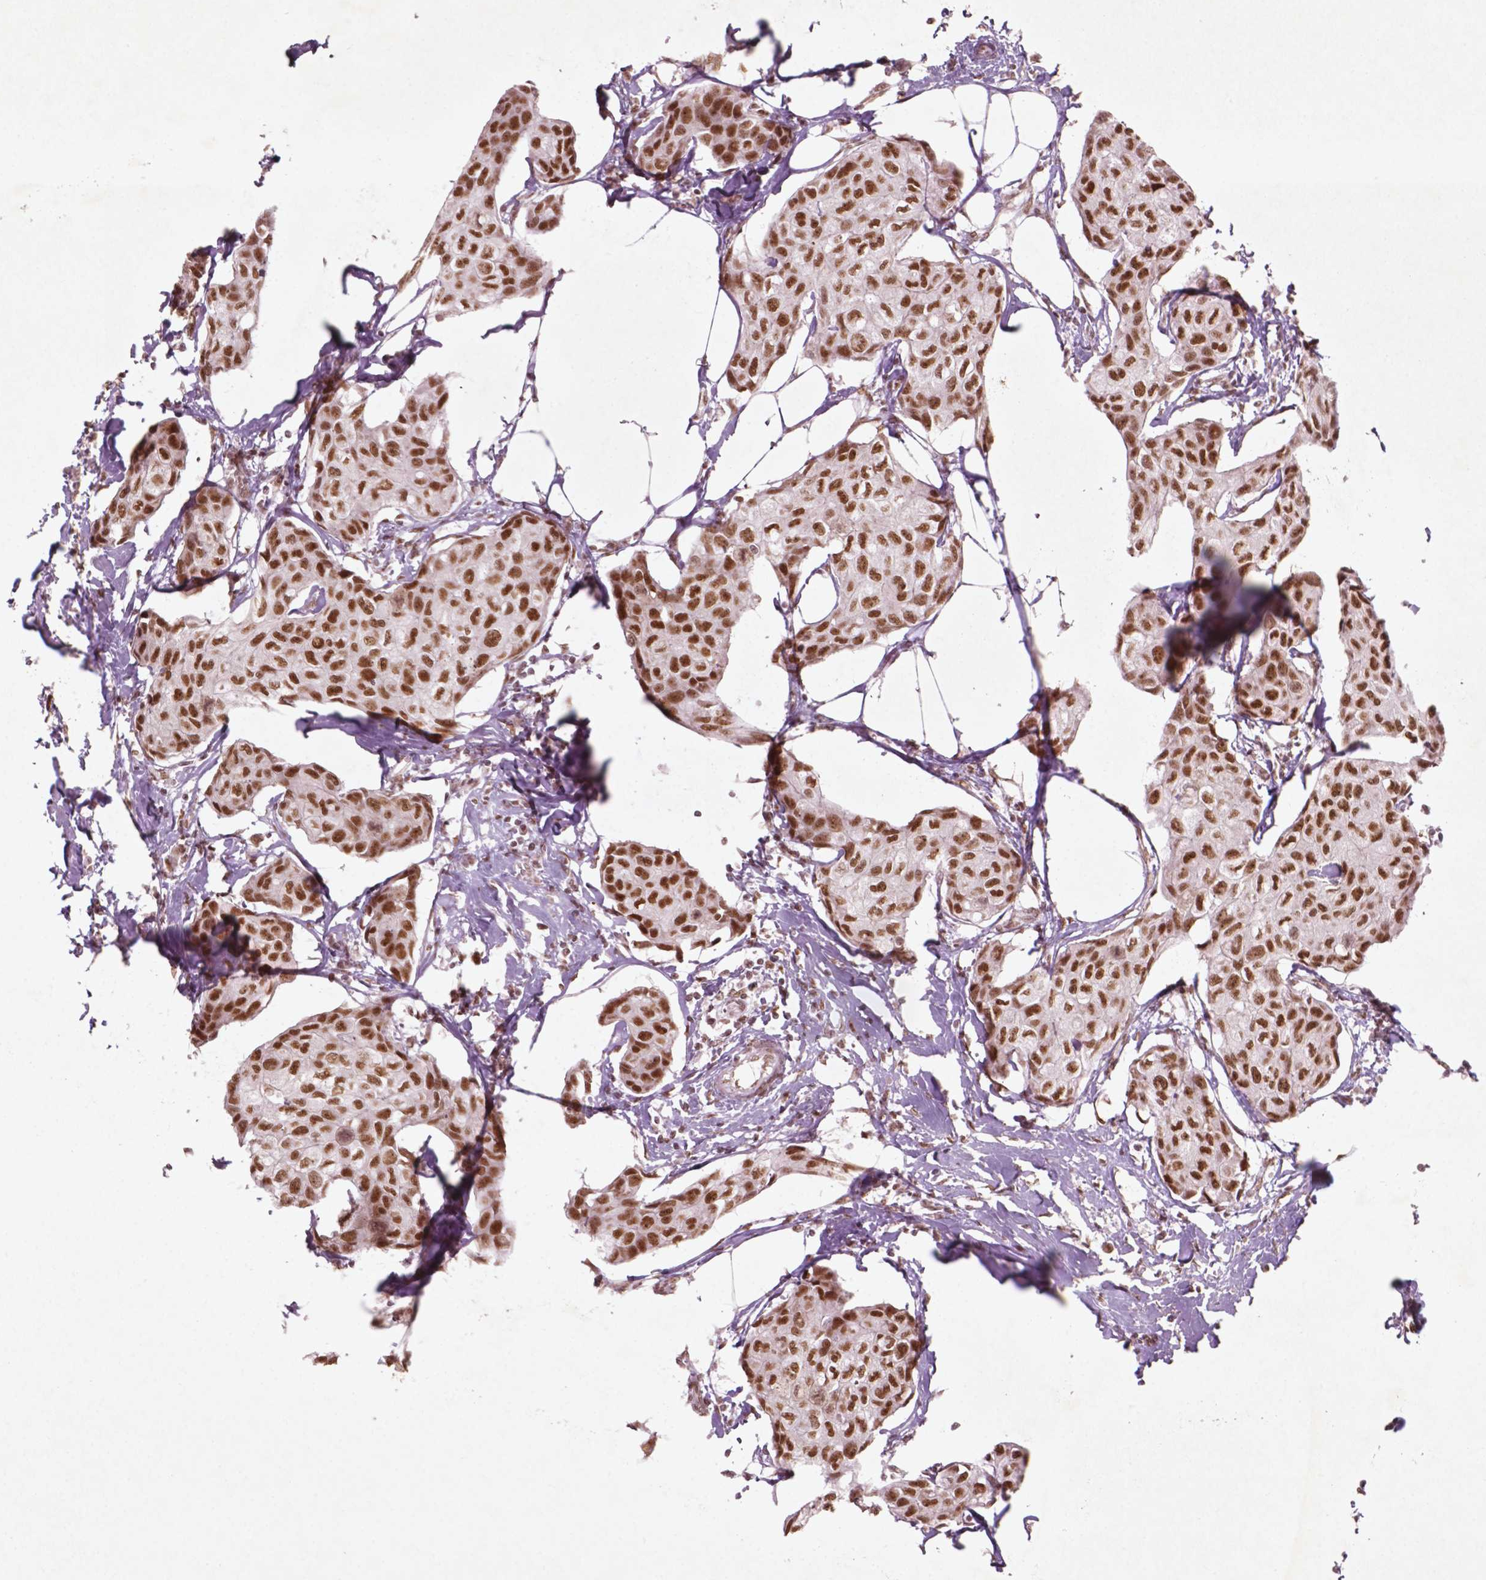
{"staining": {"intensity": "moderate", "quantity": ">75%", "location": "nuclear"}, "tissue": "breast cancer", "cell_type": "Tumor cells", "image_type": "cancer", "snomed": [{"axis": "morphology", "description": "Duct carcinoma"}, {"axis": "topography", "description": "Breast"}], "caption": "The photomicrograph exhibits a brown stain indicating the presence of a protein in the nuclear of tumor cells in intraductal carcinoma (breast).", "gene": "HMG20B", "patient": {"sex": "female", "age": 80}}